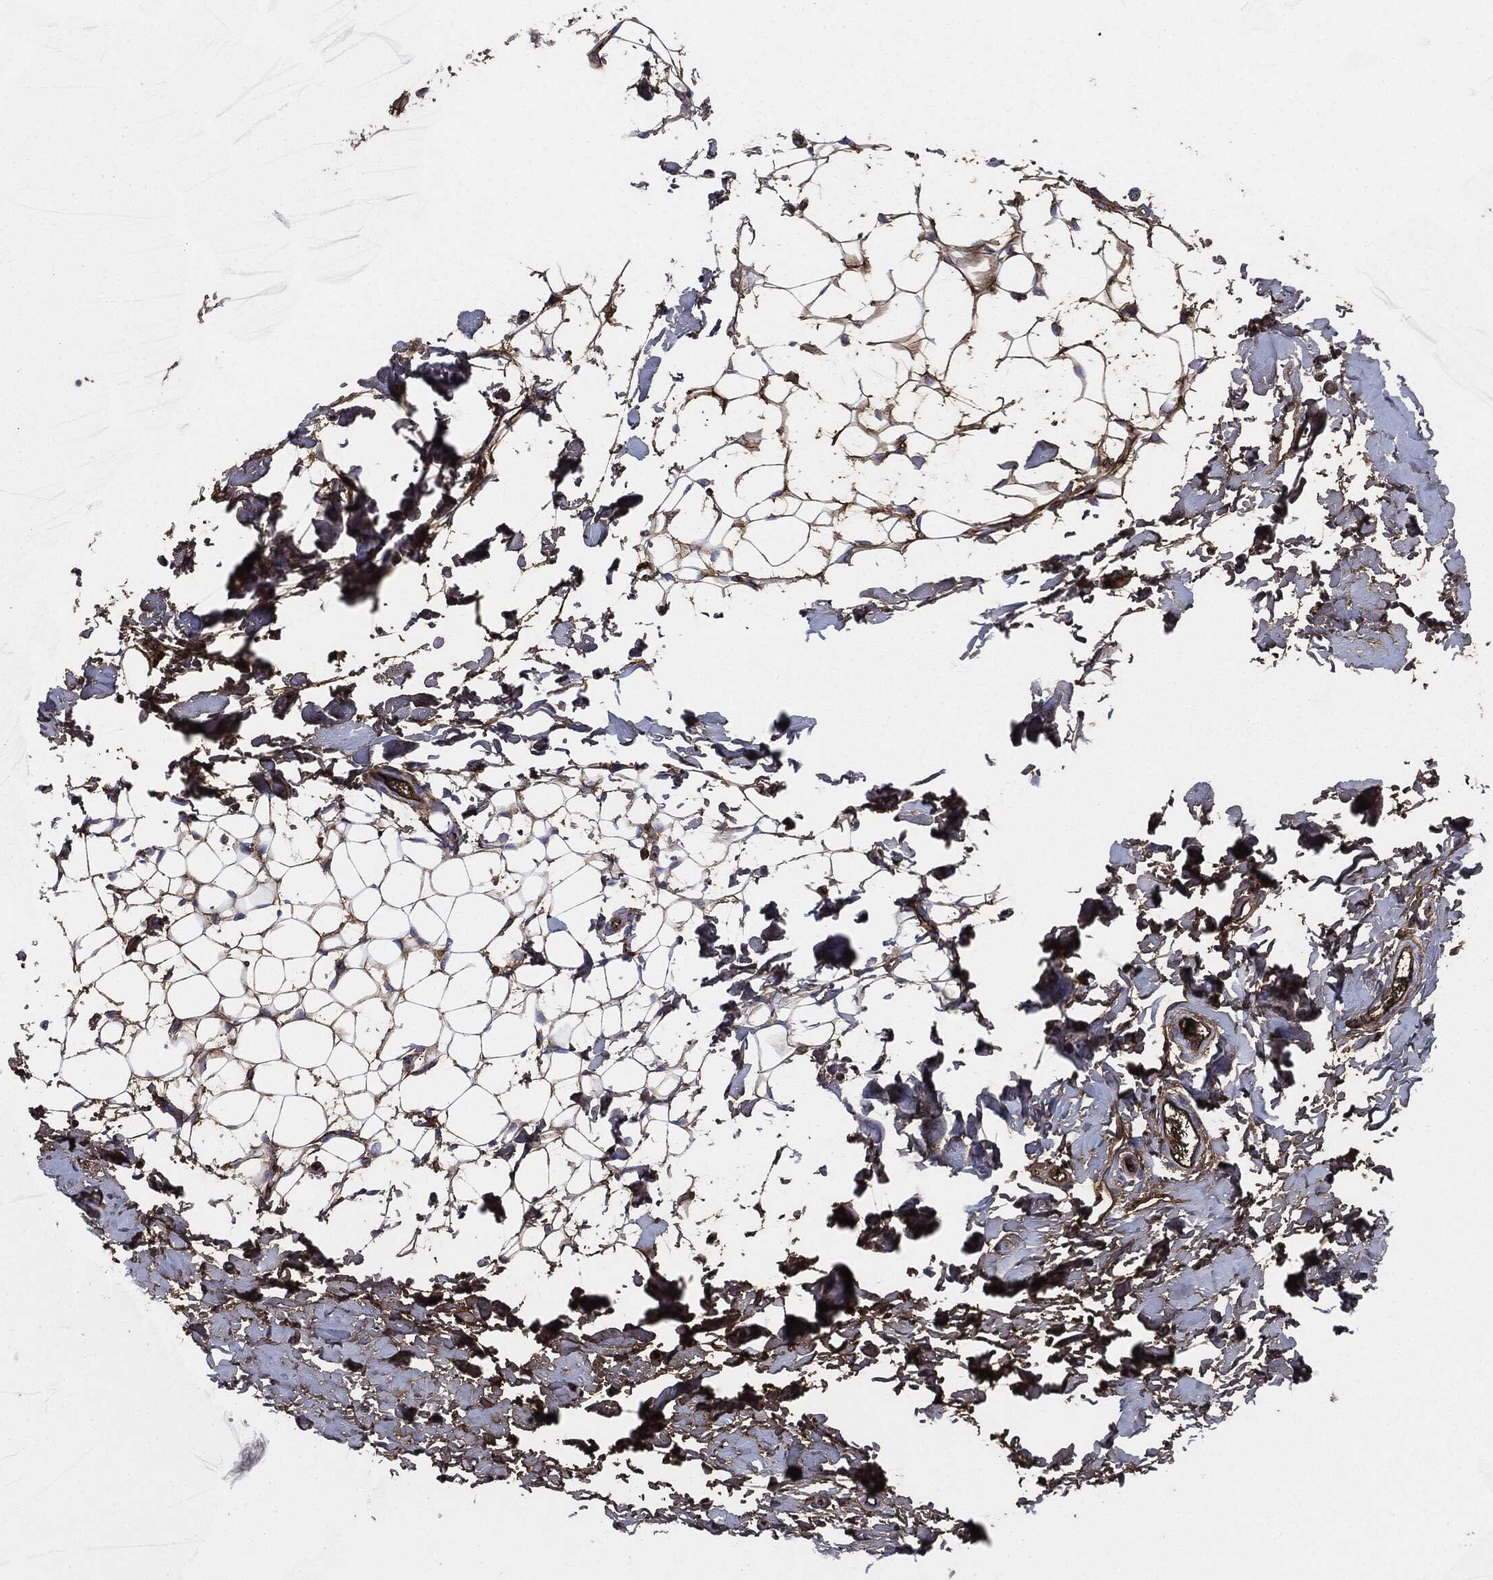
{"staining": {"intensity": "negative", "quantity": "none", "location": "none"}, "tissue": "breast", "cell_type": "Adipocytes", "image_type": "normal", "snomed": [{"axis": "morphology", "description": "Normal tissue, NOS"}, {"axis": "topography", "description": "Breast"}], "caption": "Image shows no significant protein staining in adipocytes of benign breast.", "gene": "APOB", "patient": {"sex": "female", "age": 37}}